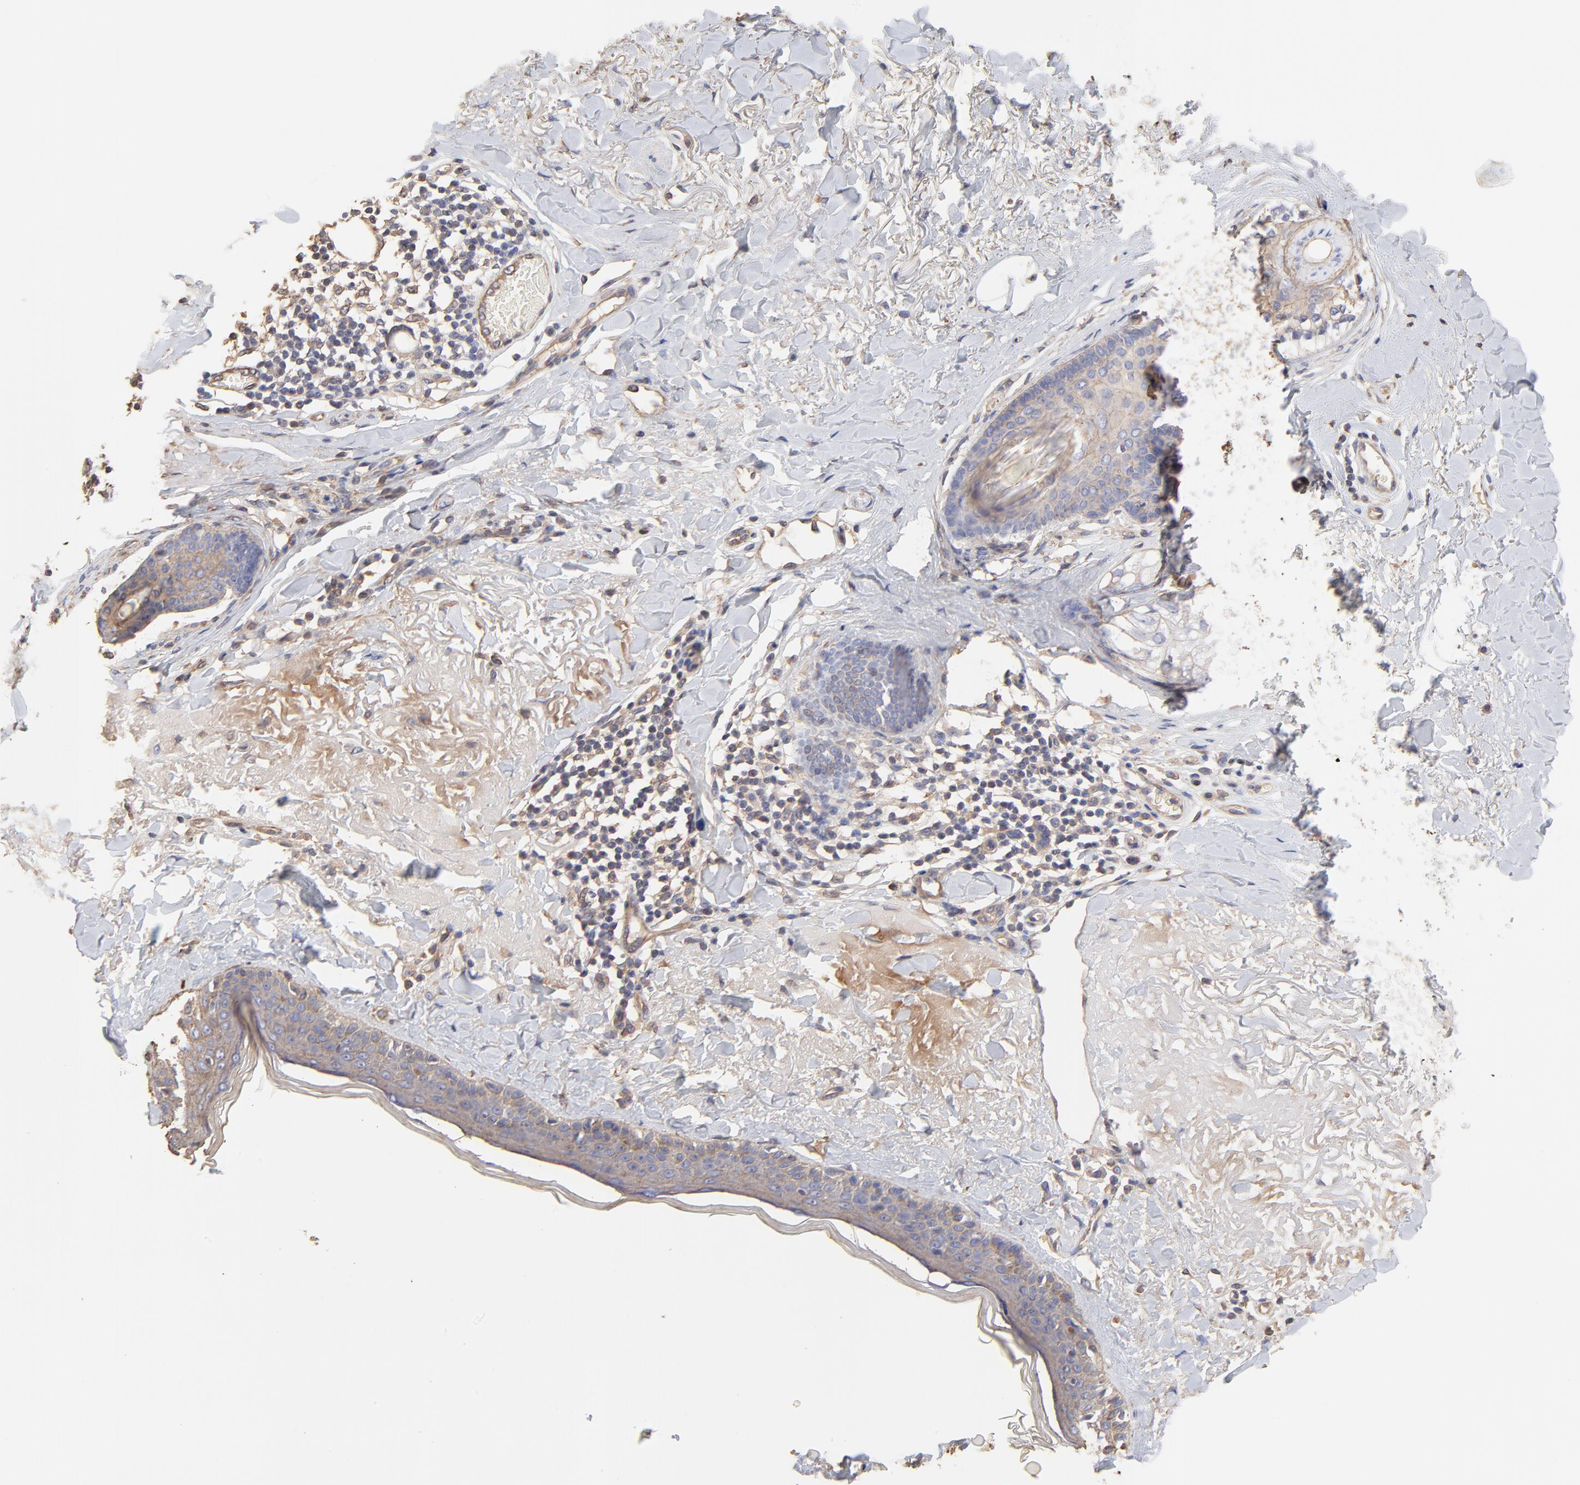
{"staining": {"intensity": "weak", "quantity": ">75%", "location": "cytoplasmic/membranous"}, "tissue": "skin cancer", "cell_type": "Tumor cells", "image_type": "cancer", "snomed": [{"axis": "morphology", "description": "Normal tissue, NOS"}, {"axis": "morphology", "description": "Basal cell carcinoma"}, {"axis": "topography", "description": "Skin"}], "caption": "Tumor cells display low levels of weak cytoplasmic/membranous expression in about >75% of cells in skin cancer (basal cell carcinoma). (brown staining indicates protein expression, while blue staining denotes nuclei).", "gene": "LRCH2", "patient": {"sex": "female", "age": 70}}